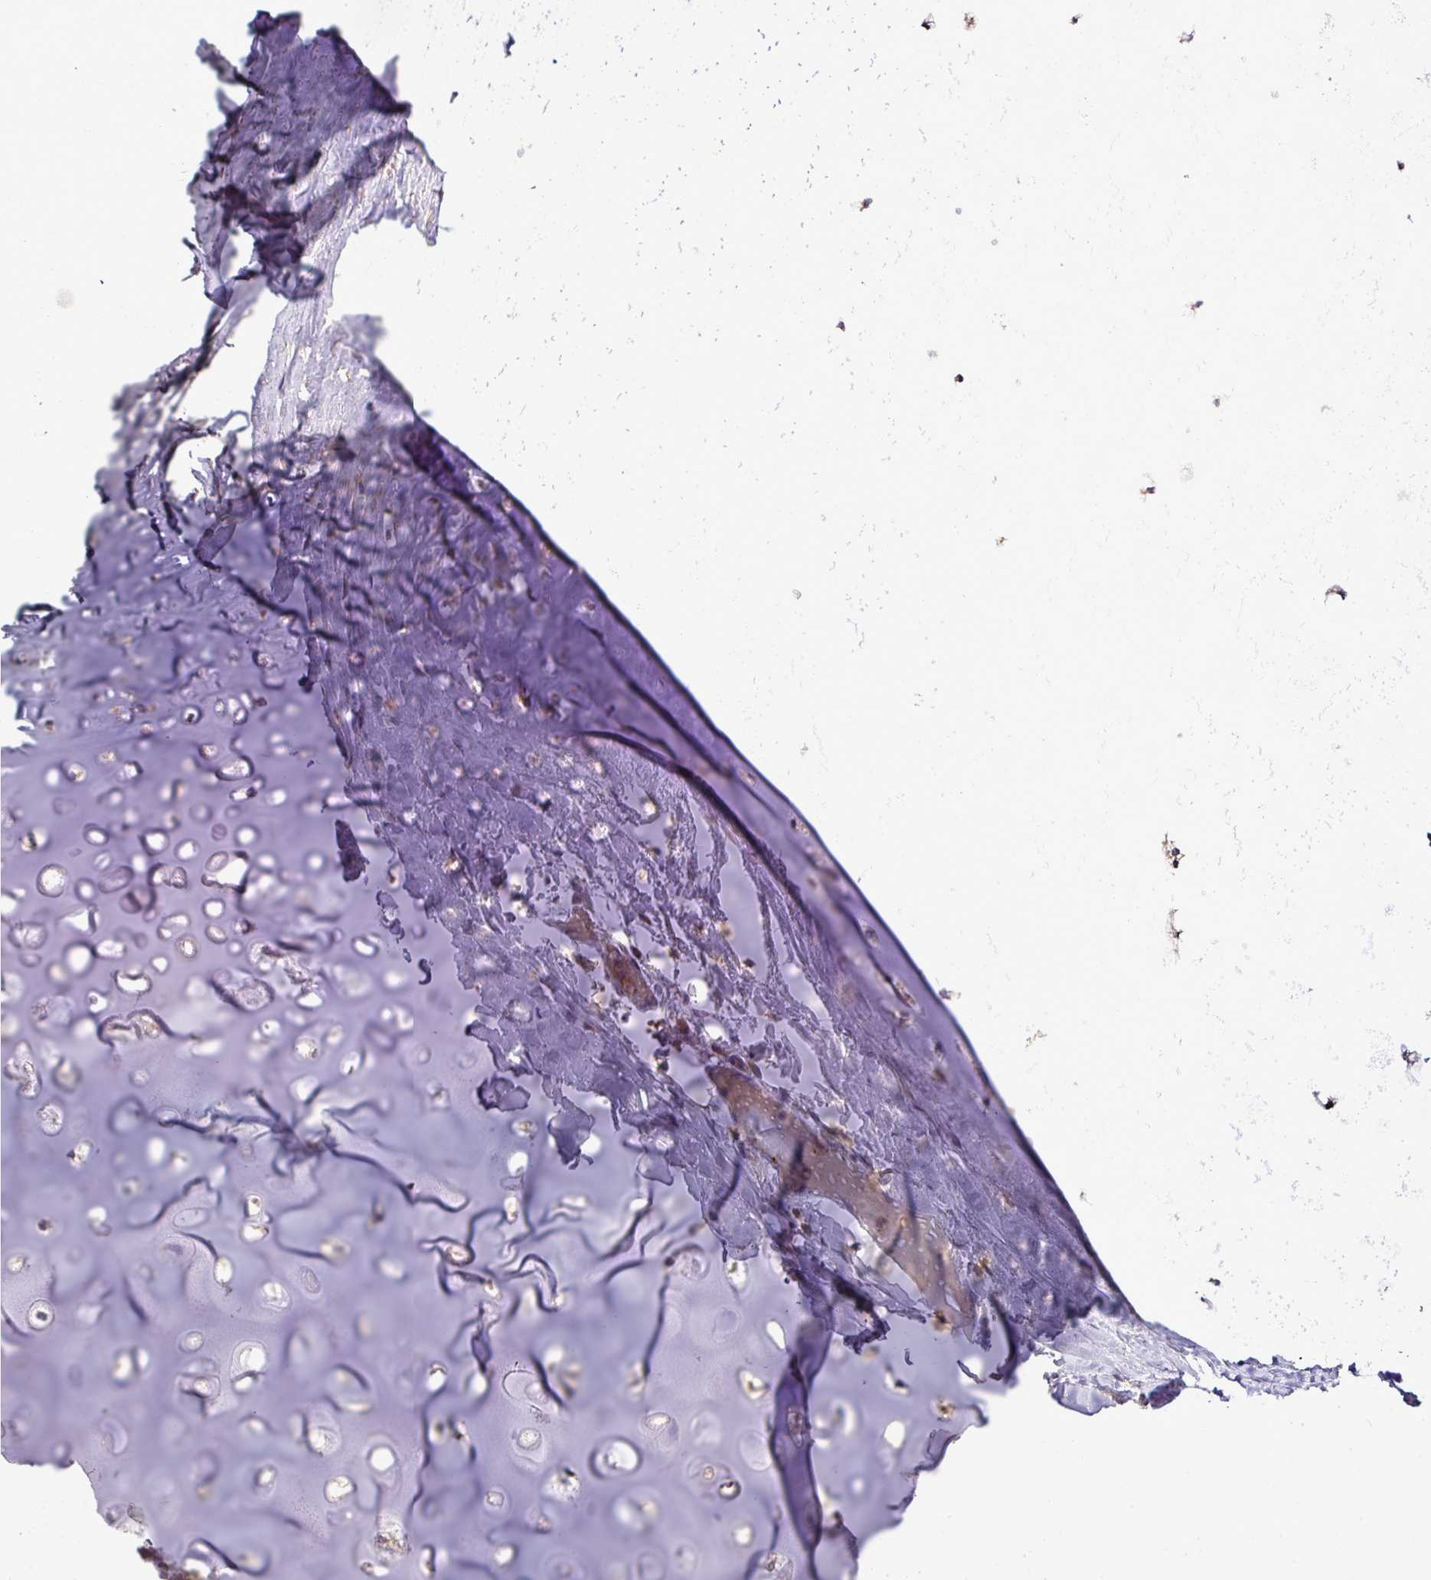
{"staining": {"intensity": "weak", "quantity": "25%-75%", "location": "cytoplasmic/membranous"}, "tissue": "soft tissue", "cell_type": "Chondrocytes", "image_type": "normal", "snomed": [{"axis": "morphology", "description": "Normal tissue, NOS"}, {"axis": "topography", "description": "Cartilage tissue"}, {"axis": "topography", "description": "Bronchus"}], "caption": "A low amount of weak cytoplasmic/membranous expression is appreciated in about 25%-75% of chondrocytes in benign soft tissue. (Stains: DAB (3,3'-diaminobenzidine) in brown, nuclei in blue, Microscopy: brightfield microscopy at high magnification).", "gene": "TMEM107", "patient": {"sex": "male", "age": 56}}